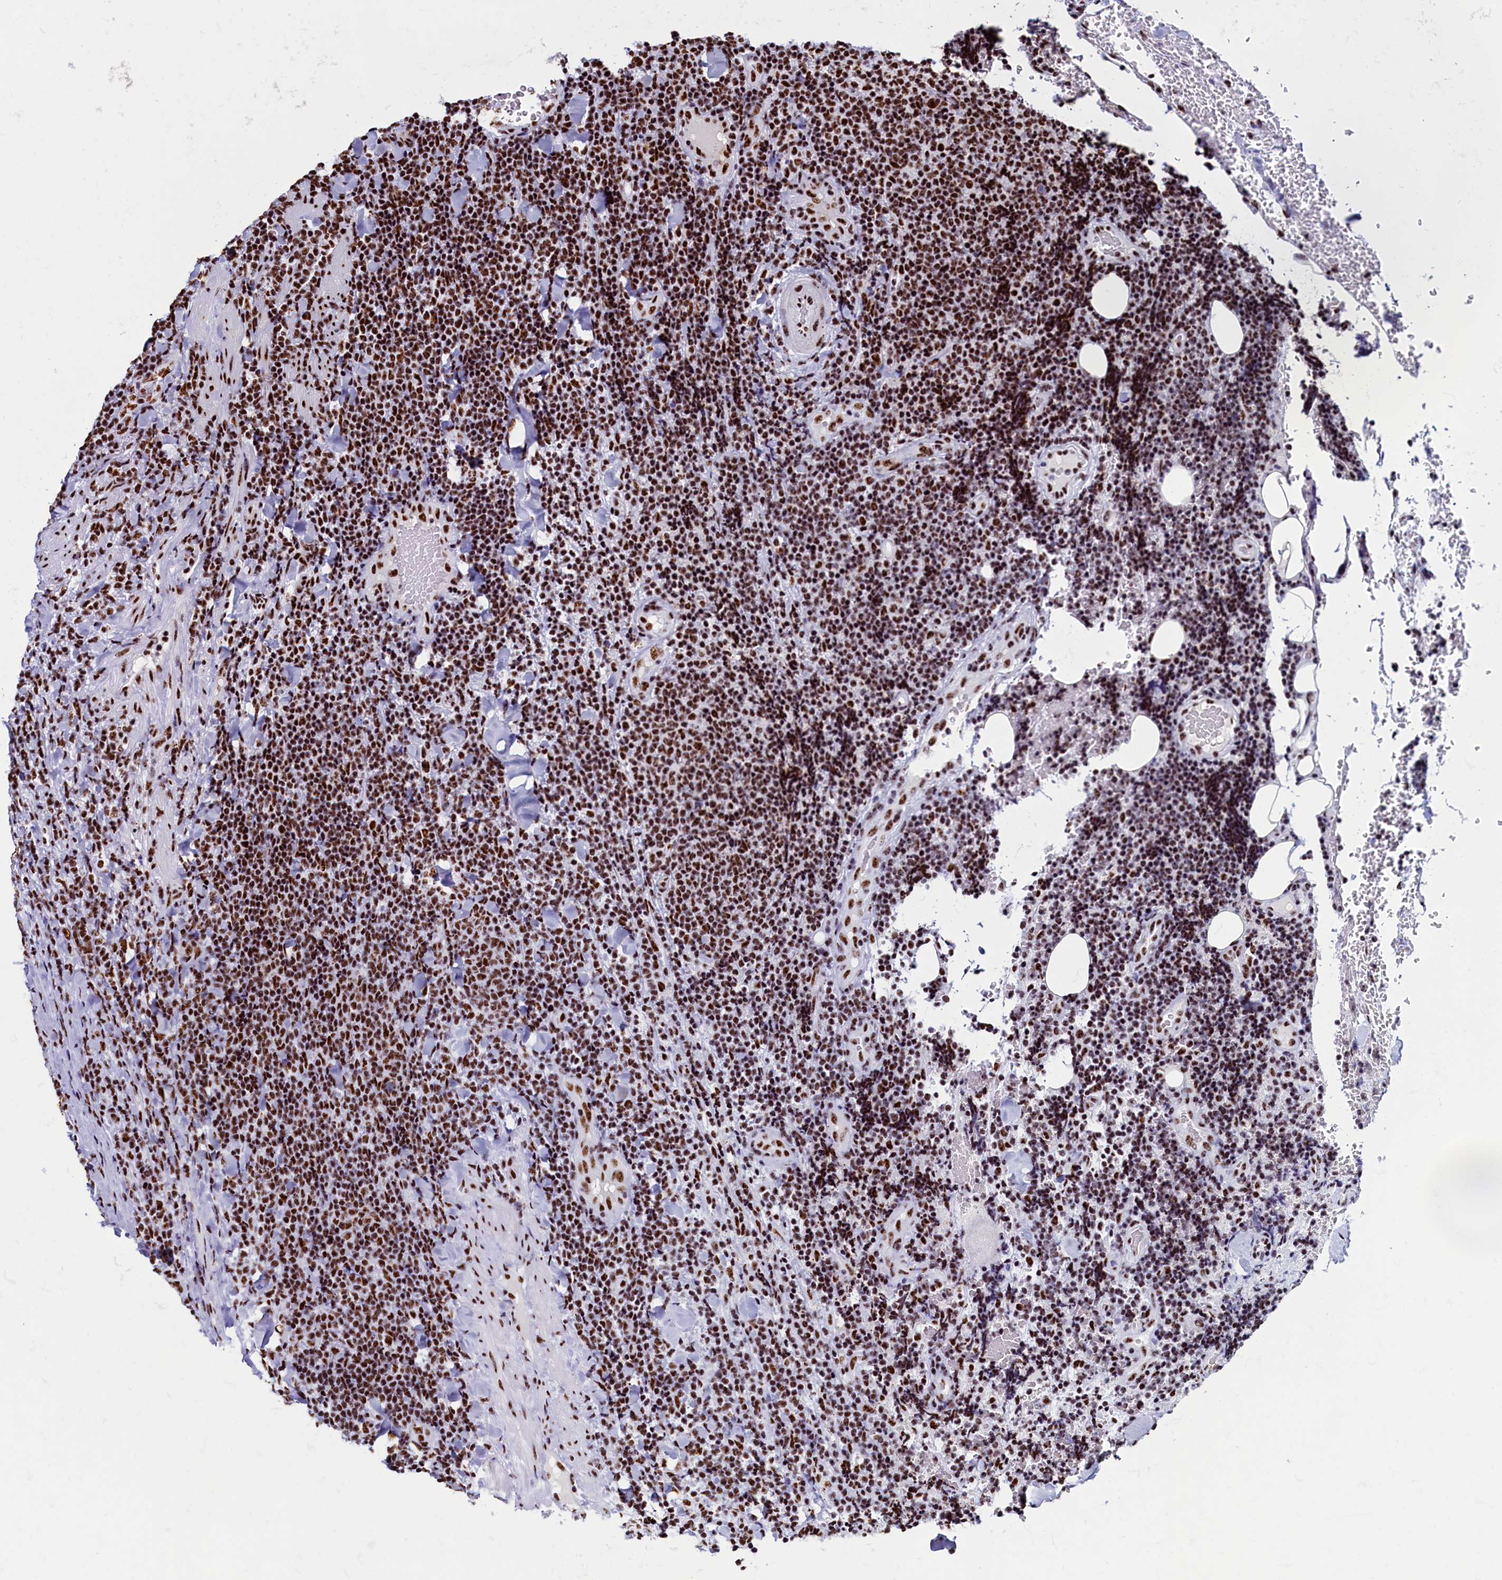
{"staining": {"intensity": "strong", "quantity": ">75%", "location": "nuclear"}, "tissue": "lymphoma", "cell_type": "Tumor cells", "image_type": "cancer", "snomed": [{"axis": "morphology", "description": "Malignant lymphoma, non-Hodgkin's type, Low grade"}, {"axis": "topography", "description": "Lymph node"}], "caption": "Human lymphoma stained for a protein (brown) exhibits strong nuclear positive positivity in approximately >75% of tumor cells.", "gene": "SRRM2", "patient": {"sex": "male", "age": 66}}